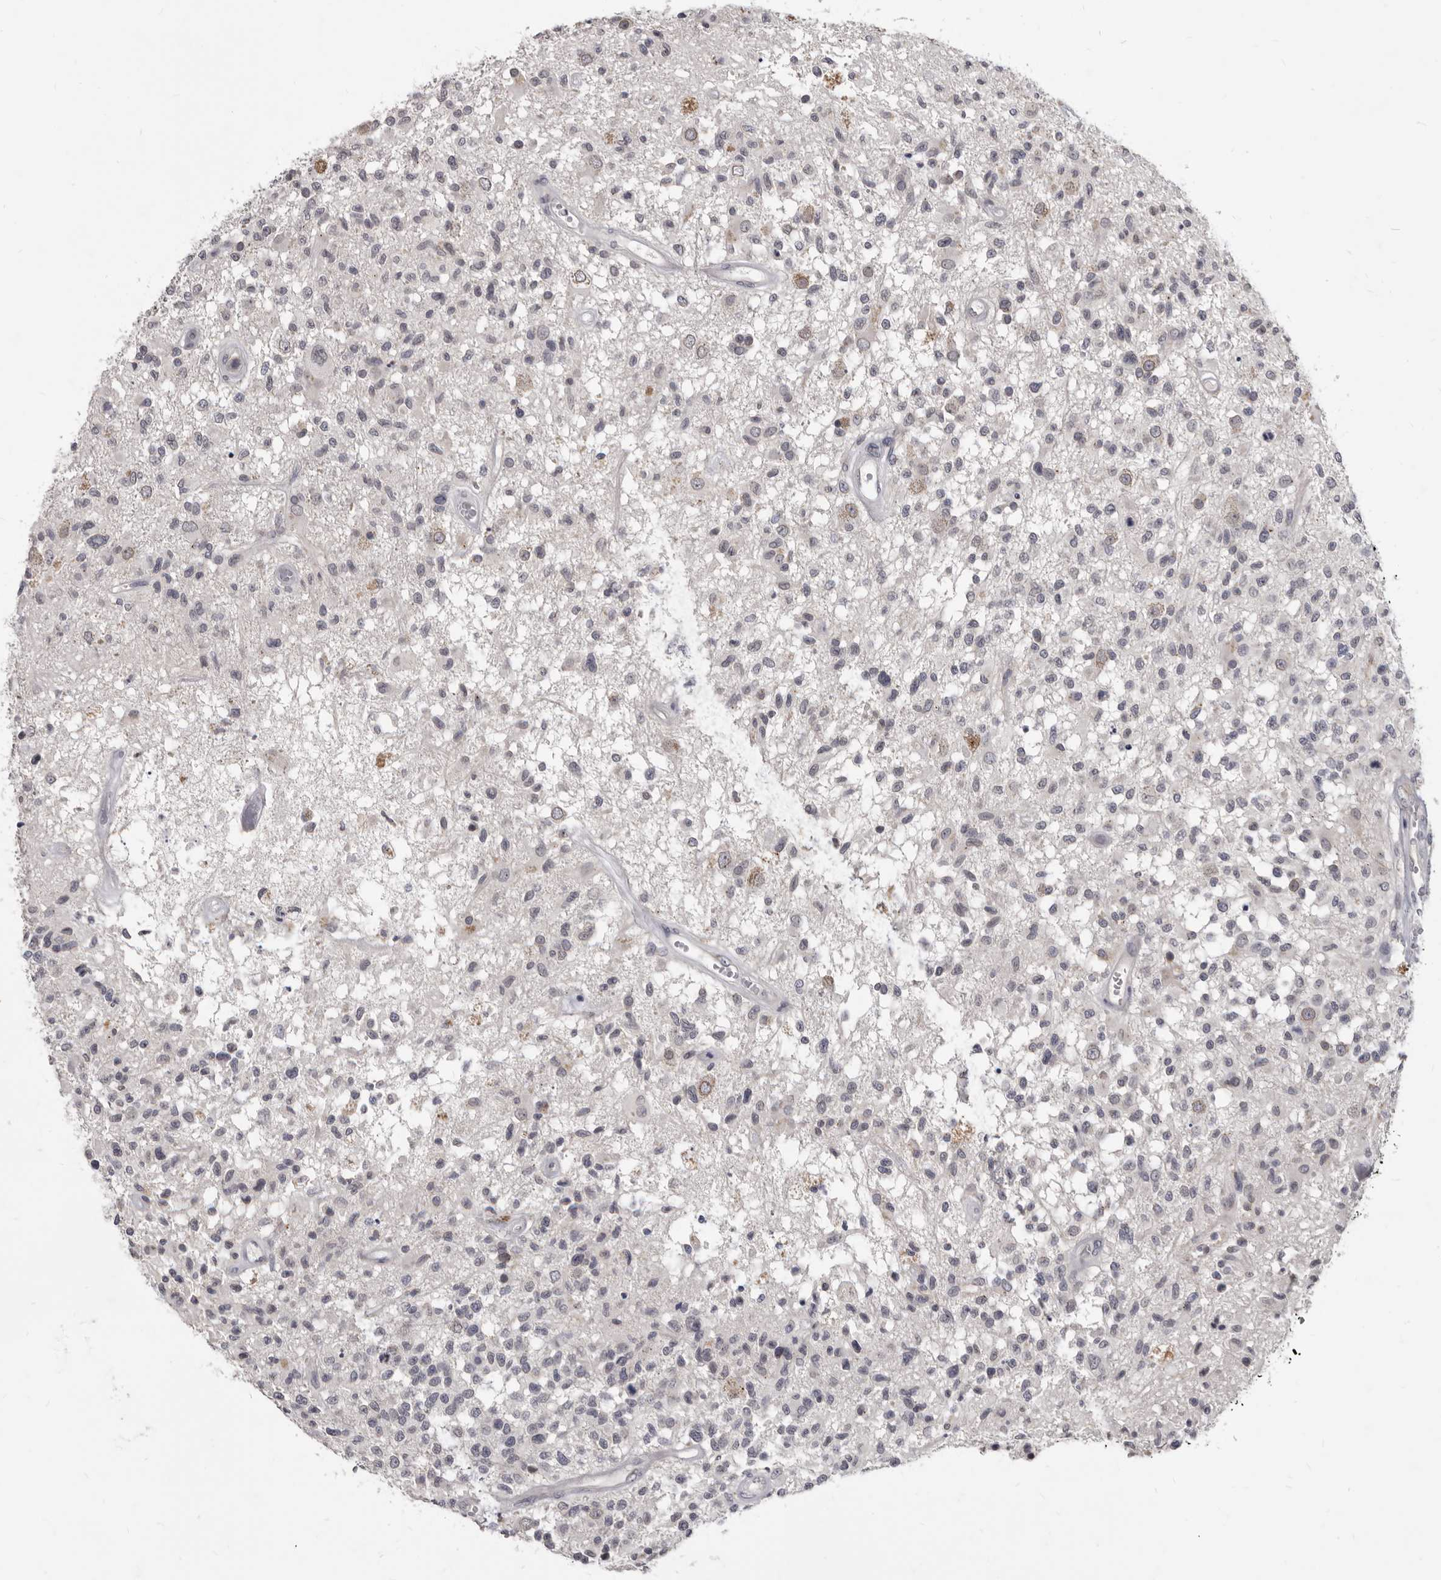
{"staining": {"intensity": "negative", "quantity": "none", "location": "none"}, "tissue": "glioma", "cell_type": "Tumor cells", "image_type": "cancer", "snomed": [{"axis": "morphology", "description": "Glioma, malignant, High grade"}, {"axis": "morphology", "description": "Glioblastoma, NOS"}, {"axis": "topography", "description": "Brain"}], "caption": "Protein analysis of glioma exhibits no significant expression in tumor cells.", "gene": "SULT1E1", "patient": {"sex": "male", "age": 60}}